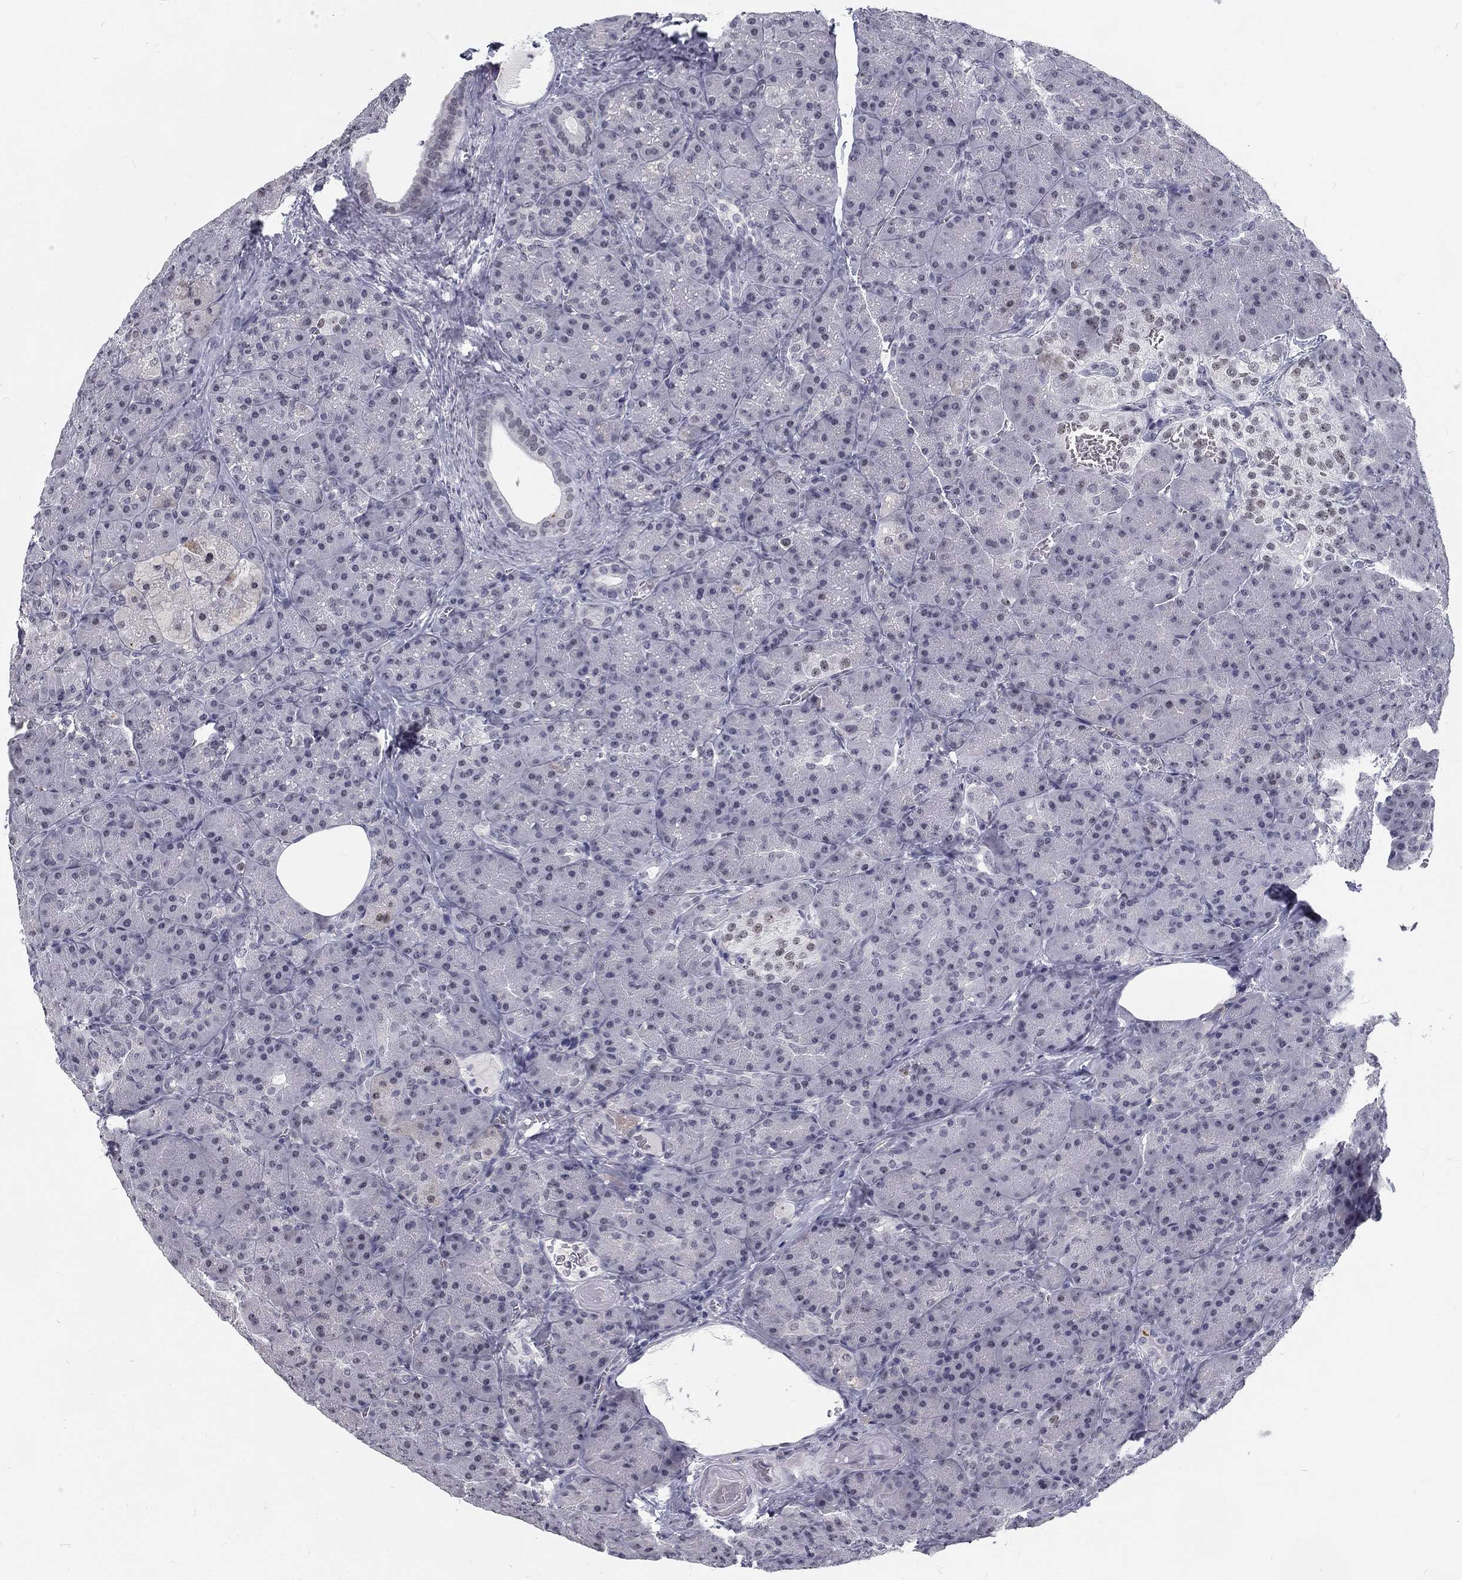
{"staining": {"intensity": "negative", "quantity": "none", "location": "none"}, "tissue": "pancreas", "cell_type": "Exocrine glandular cells", "image_type": "normal", "snomed": [{"axis": "morphology", "description": "Normal tissue, NOS"}, {"axis": "topography", "description": "Pancreas"}], "caption": "A high-resolution photomicrograph shows immunohistochemistry (IHC) staining of unremarkable pancreas, which reveals no significant staining in exocrine glandular cells. (DAB (3,3'-diaminobenzidine) IHC with hematoxylin counter stain).", "gene": "SNORC", "patient": {"sex": "male", "age": 57}}